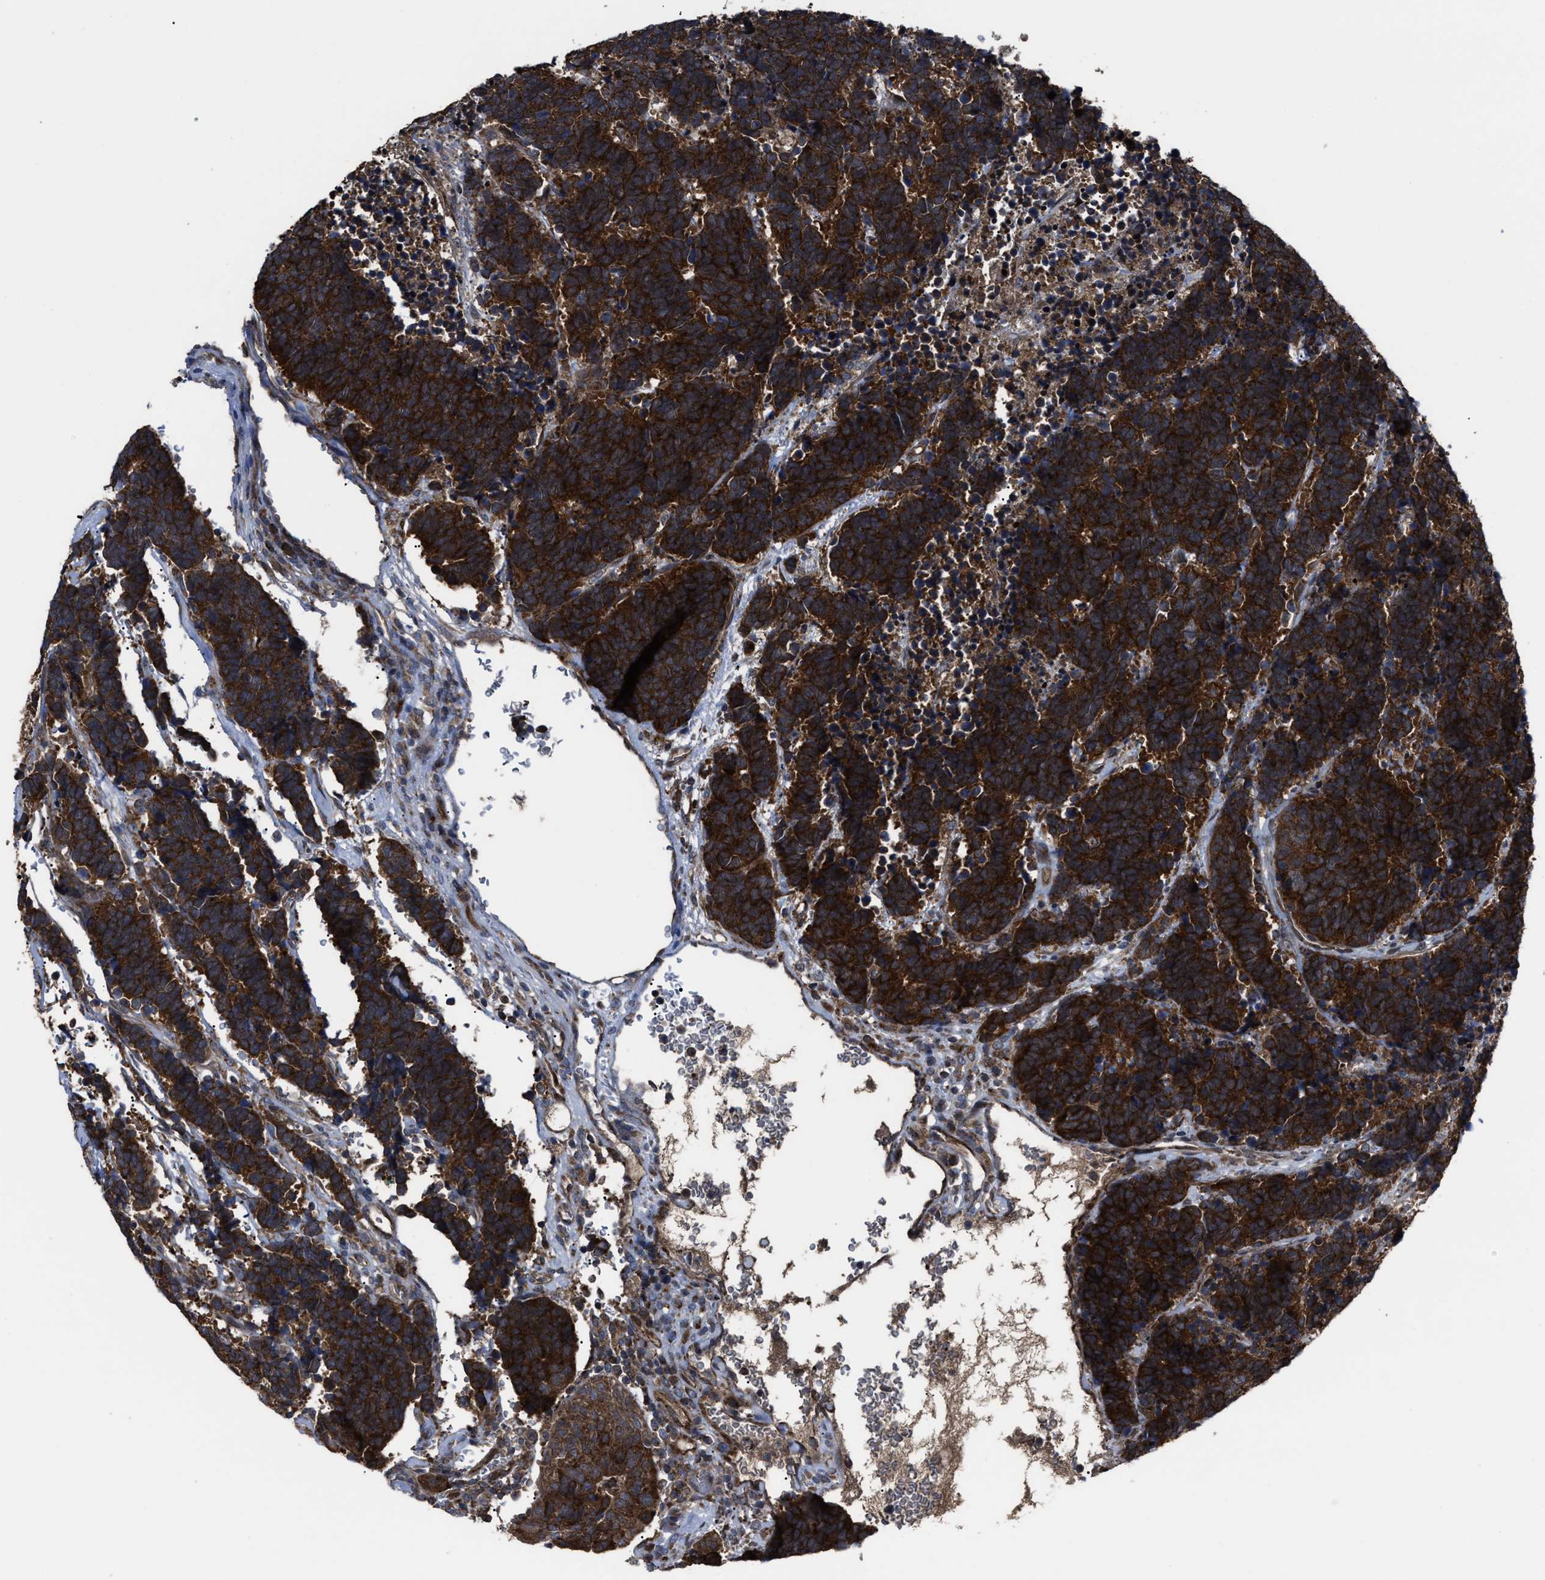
{"staining": {"intensity": "strong", "quantity": ">75%", "location": "cytoplasmic/membranous"}, "tissue": "carcinoid", "cell_type": "Tumor cells", "image_type": "cancer", "snomed": [{"axis": "morphology", "description": "Carcinoma, NOS"}, {"axis": "morphology", "description": "Carcinoid, malignant, NOS"}, {"axis": "topography", "description": "Urinary bladder"}], "caption": "Brown immunohistochemical staining in human carcinoma demonstrates strong cytoplasmic/membranous expression in about >75% of tumor cells.", "gene": "PASK", "patient": {"sex": "male", "age": 57}}